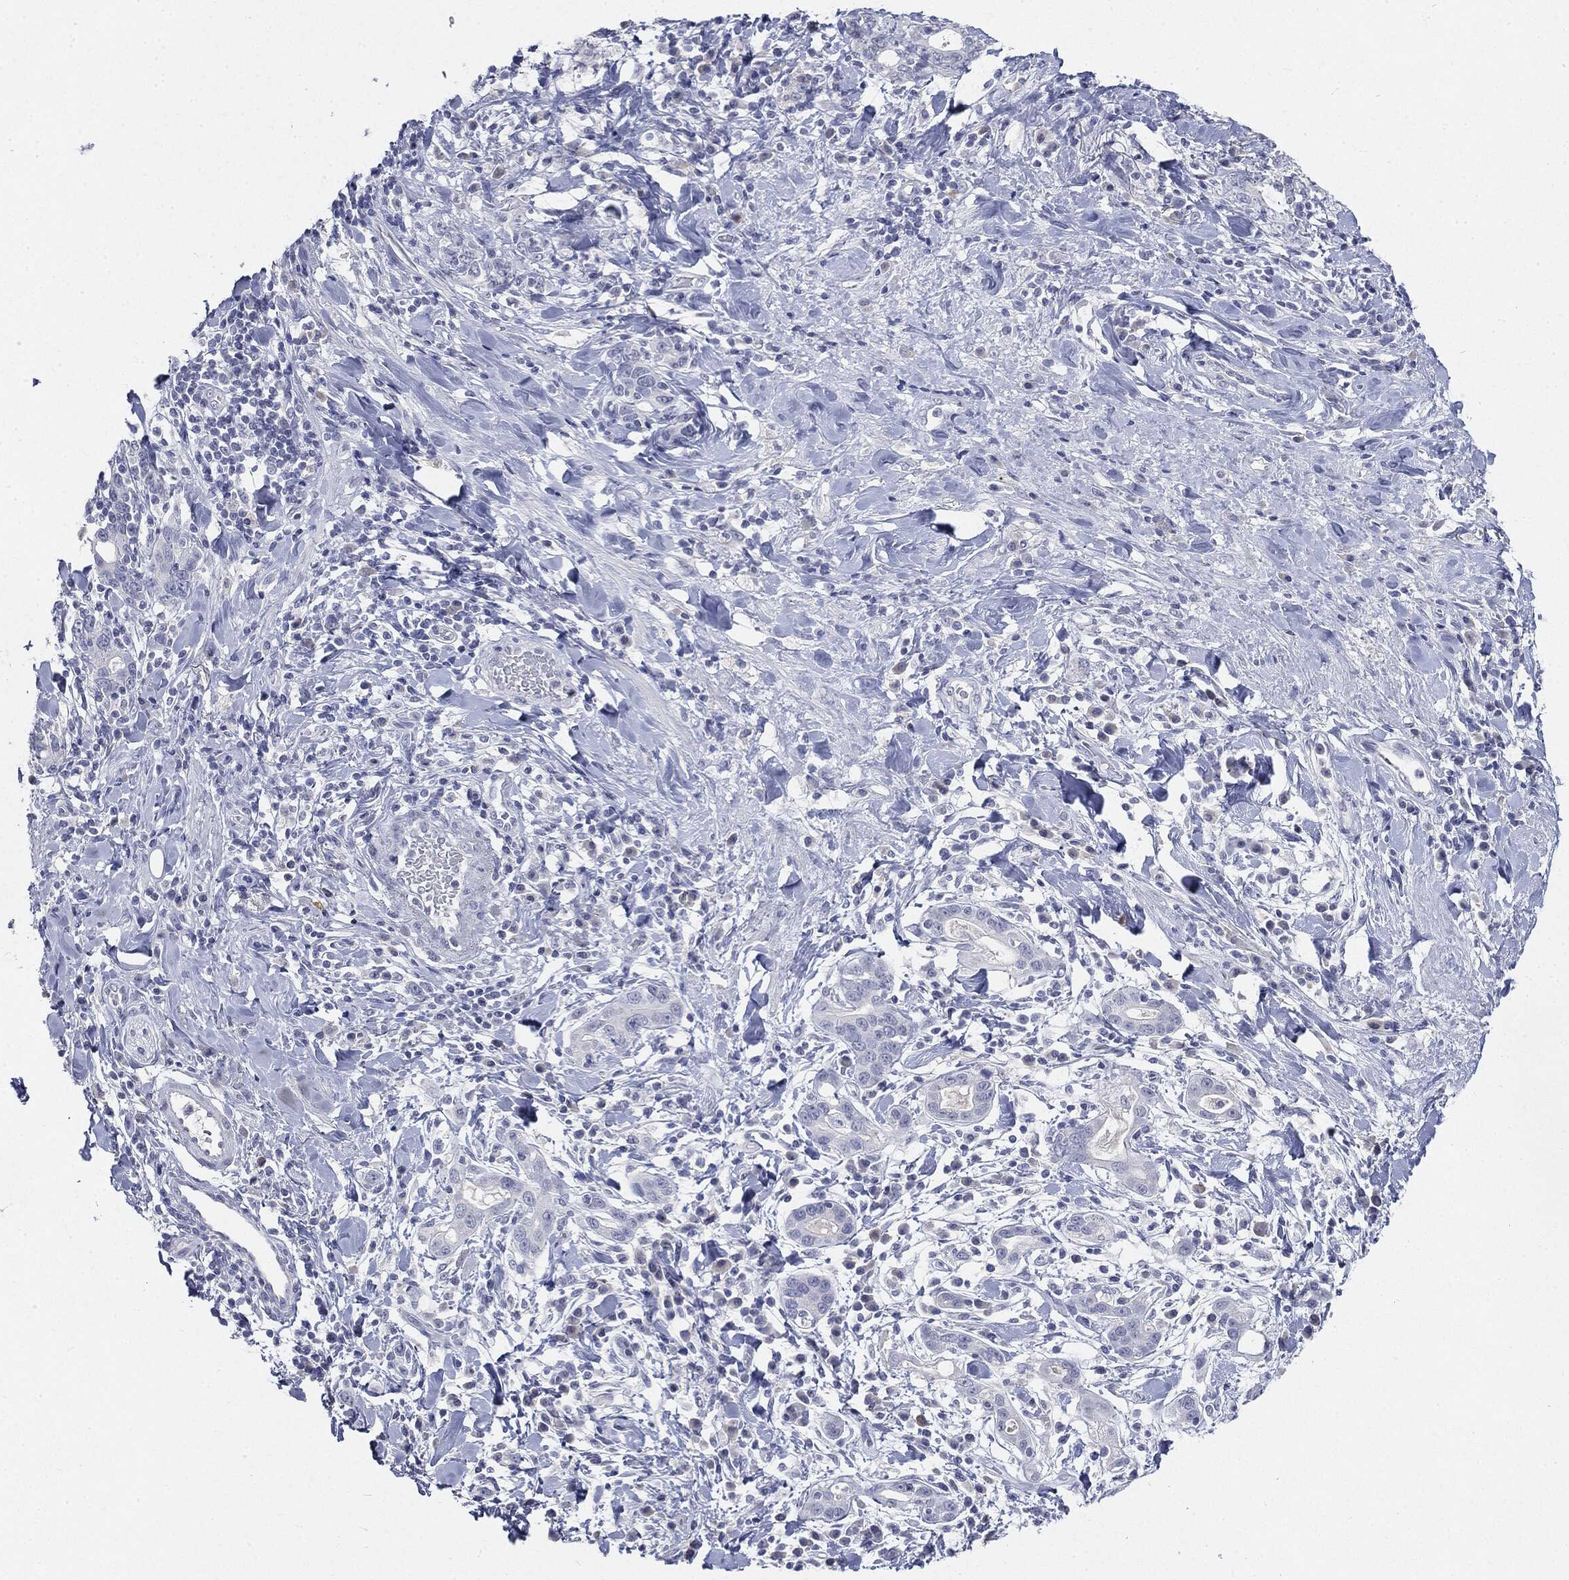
{"staining": {"intensity": "negative", "quantity": "none", "location": "none"}, "tissue": "stomach cancer", "cell_type": "Tumor cells", "image_type": "cancer", "snomed": [{"axis": "morphology", "description": "Adenocarcinoma, NOS"}, {"axis": "topography", "description": "Stomach"}], "caption": "A histopathology image of stomach cancer stained for a protein exhibits no brown staining in tumor cells.", "gene": "CGB1", "patient": {"sex": "male", "age": 79}}